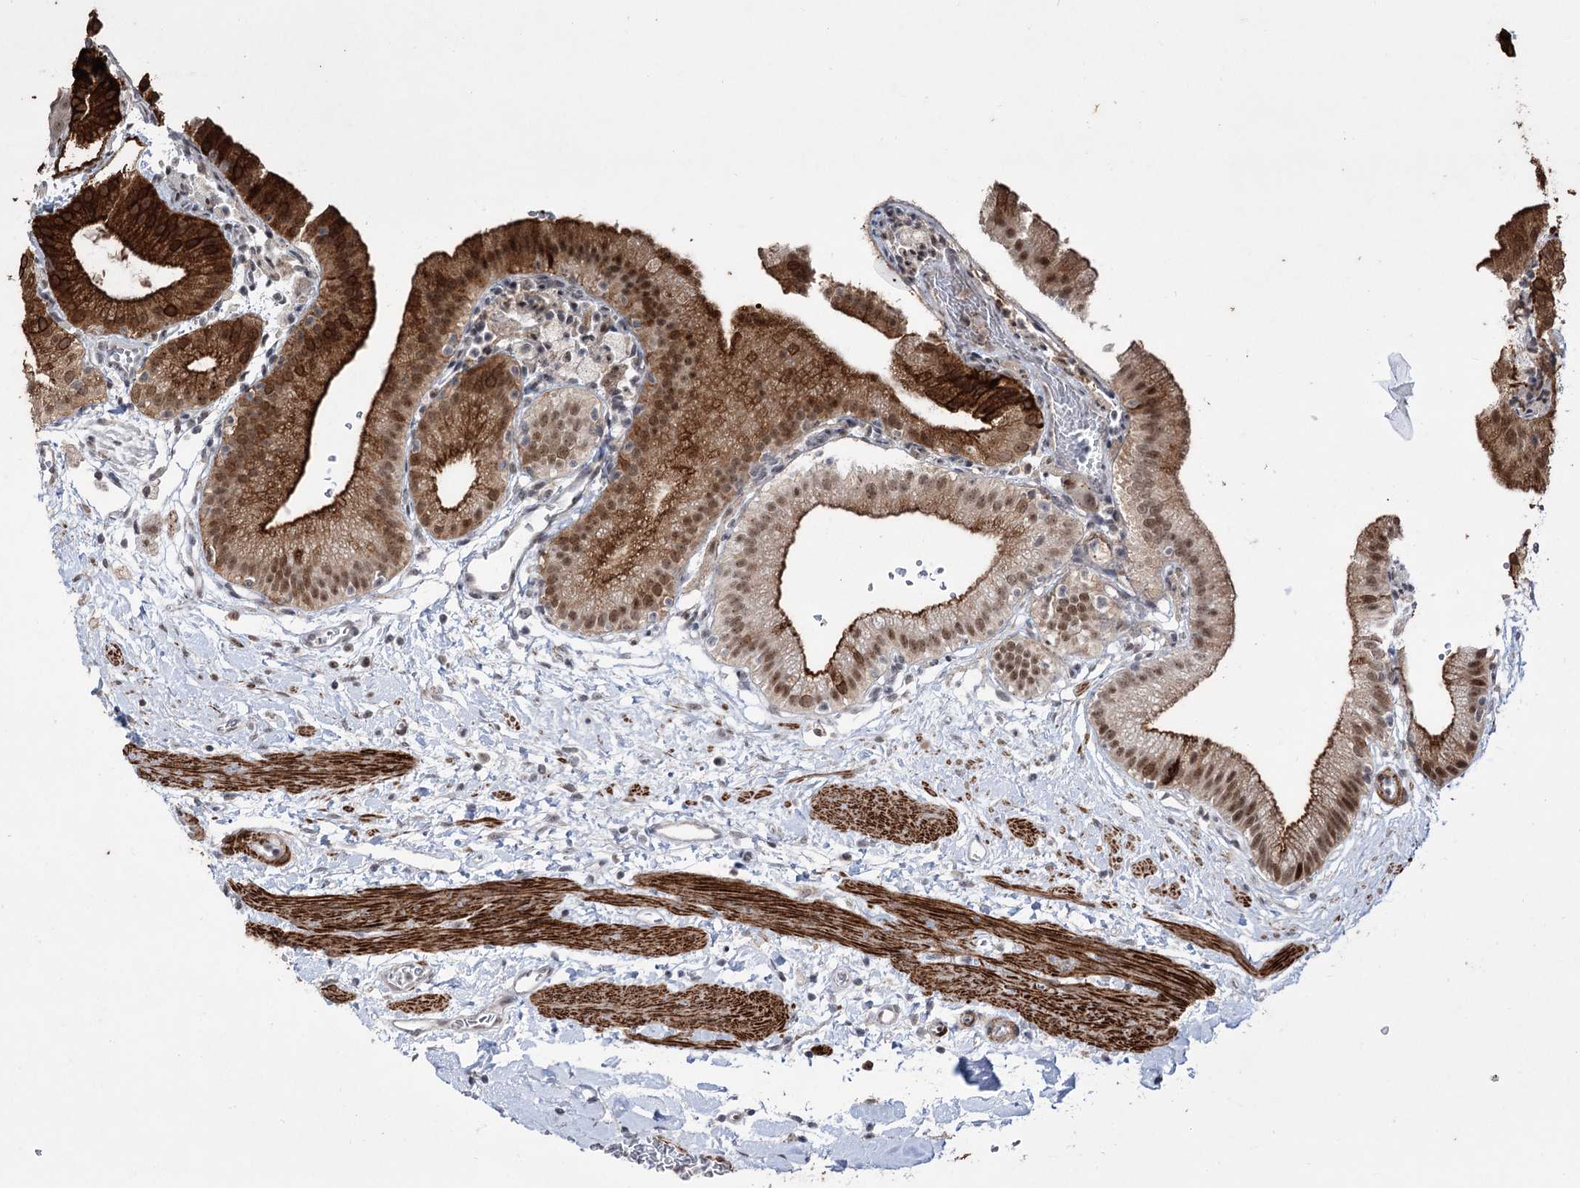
{"staining": {"intensity": "moderate", "quantity": ">75%", "location": "cytoplasmic/membranous,nuclear"}, "tissue": "gallbladder", "cell_type": "Glandular cells", "image_type": "normal", "snomed": [{"axis": "morphology", "description": "Normal tissue, NOS"}, {"axis": "topography", "description": "Gallbladder"}], "caption": "Immunohistochemistry of benign human gallbladder reveals medium levels of moderate cytoplasmic/membranous,nuclear expression in approximately >75% of glandular cells. (IHC, brightfield microscopy, high magnification).", "gene": "ZSCAN23", "patient": {"sex": "male", "age": 55}}